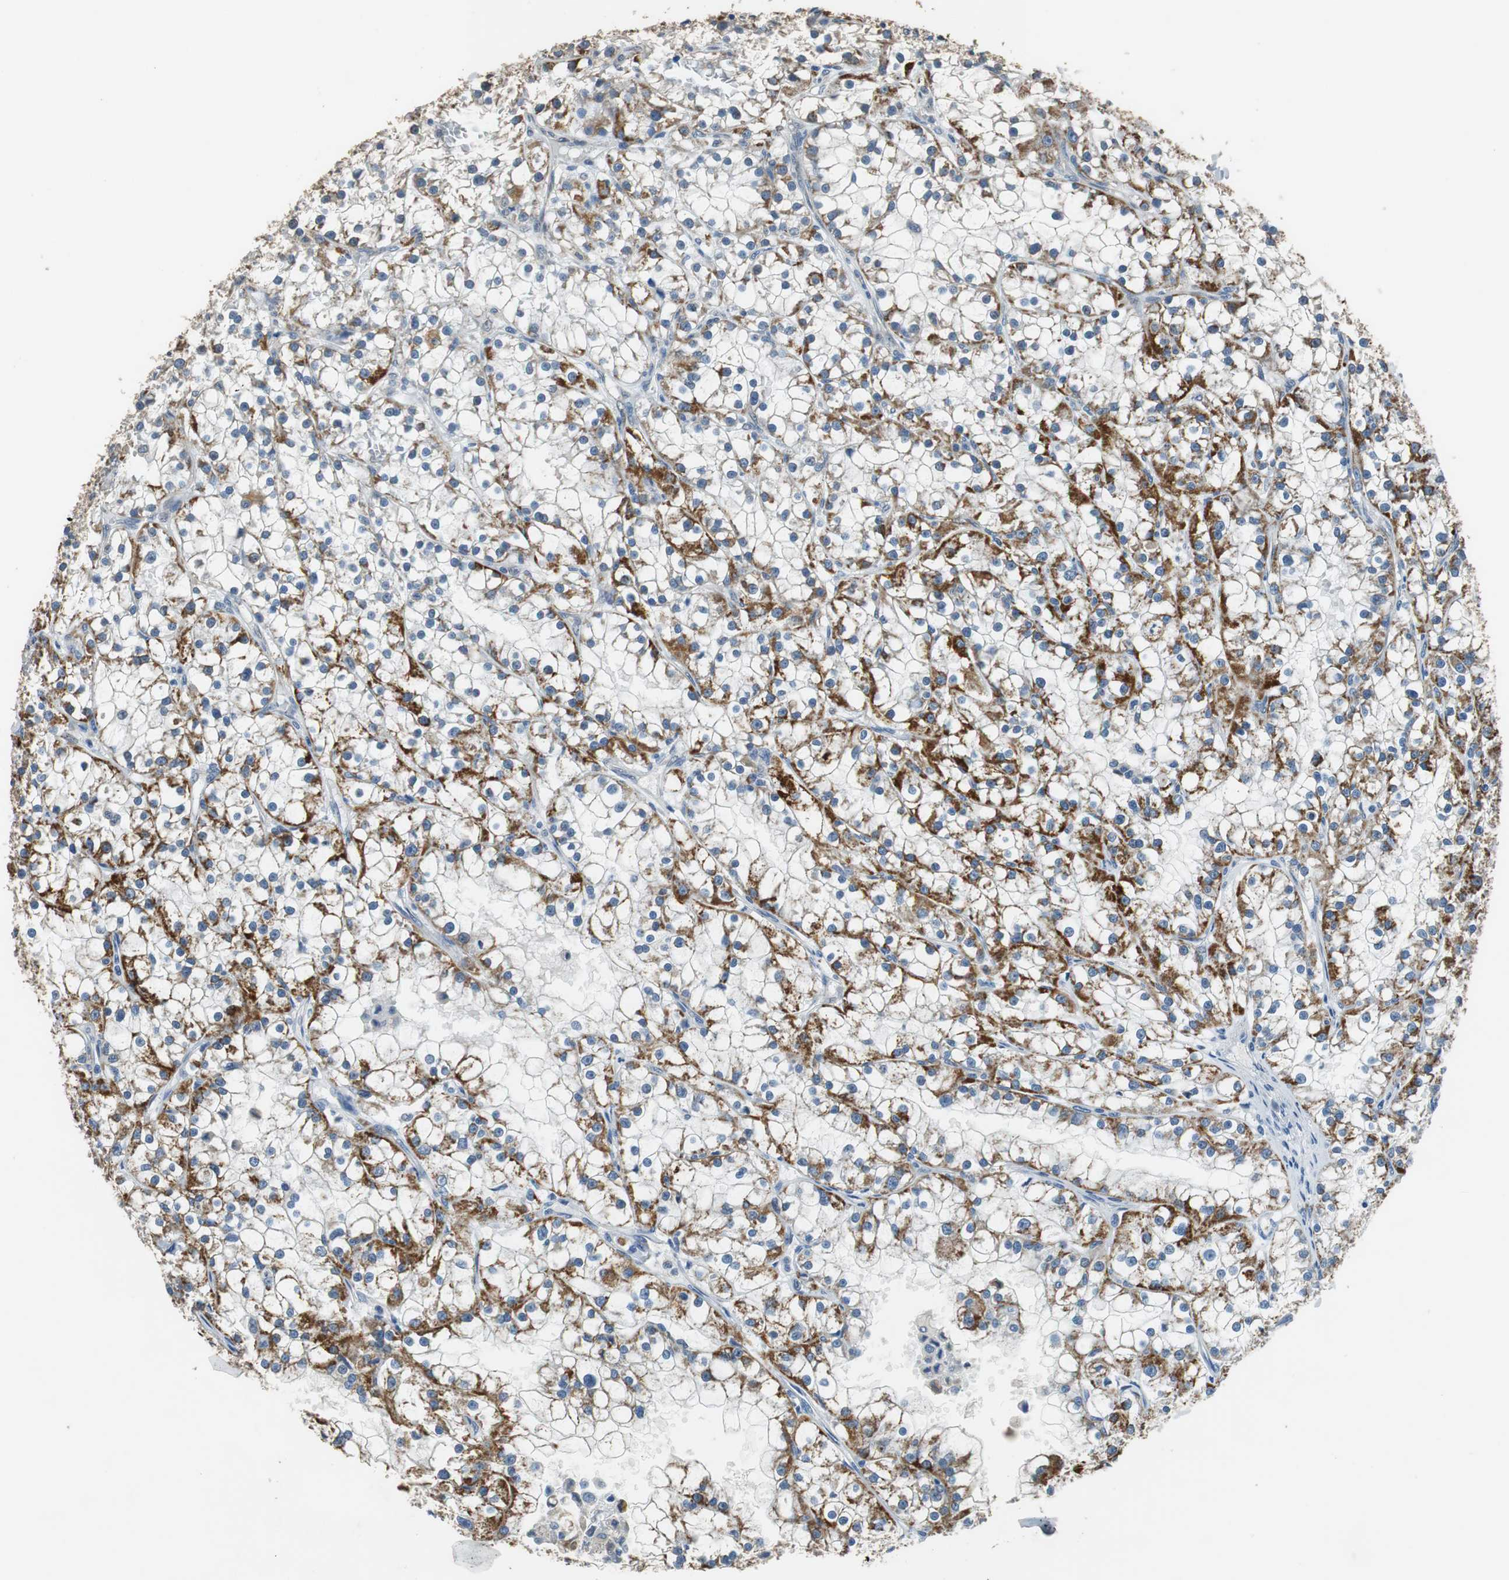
{"staining": {"intensity": "strong", "quantity": "25%-75%", "location": "cytoplasmic/membranous"}, "tissue": "renal cancer", "cell_type": "Tumor cells", "image_type": "cancer", "snomed": [{"axis": "morphology", "description": "Adenocarcinoma, NOS"}, {"axis": "topography", "description": "Kidney"}], "caption": "Immunohistochemical staining of human adenocarcinoma (renal) reveals strong cytoplasmic/membranous protein expression in approximately 25%-75% of tumor cells. The staining was performed using DAB, with brown indicating positive protein expression. Nuclei are stained blue with hematoxylin.", "gene": "ALDH4A1", "patient": {"sex": "female", "age": 52}}